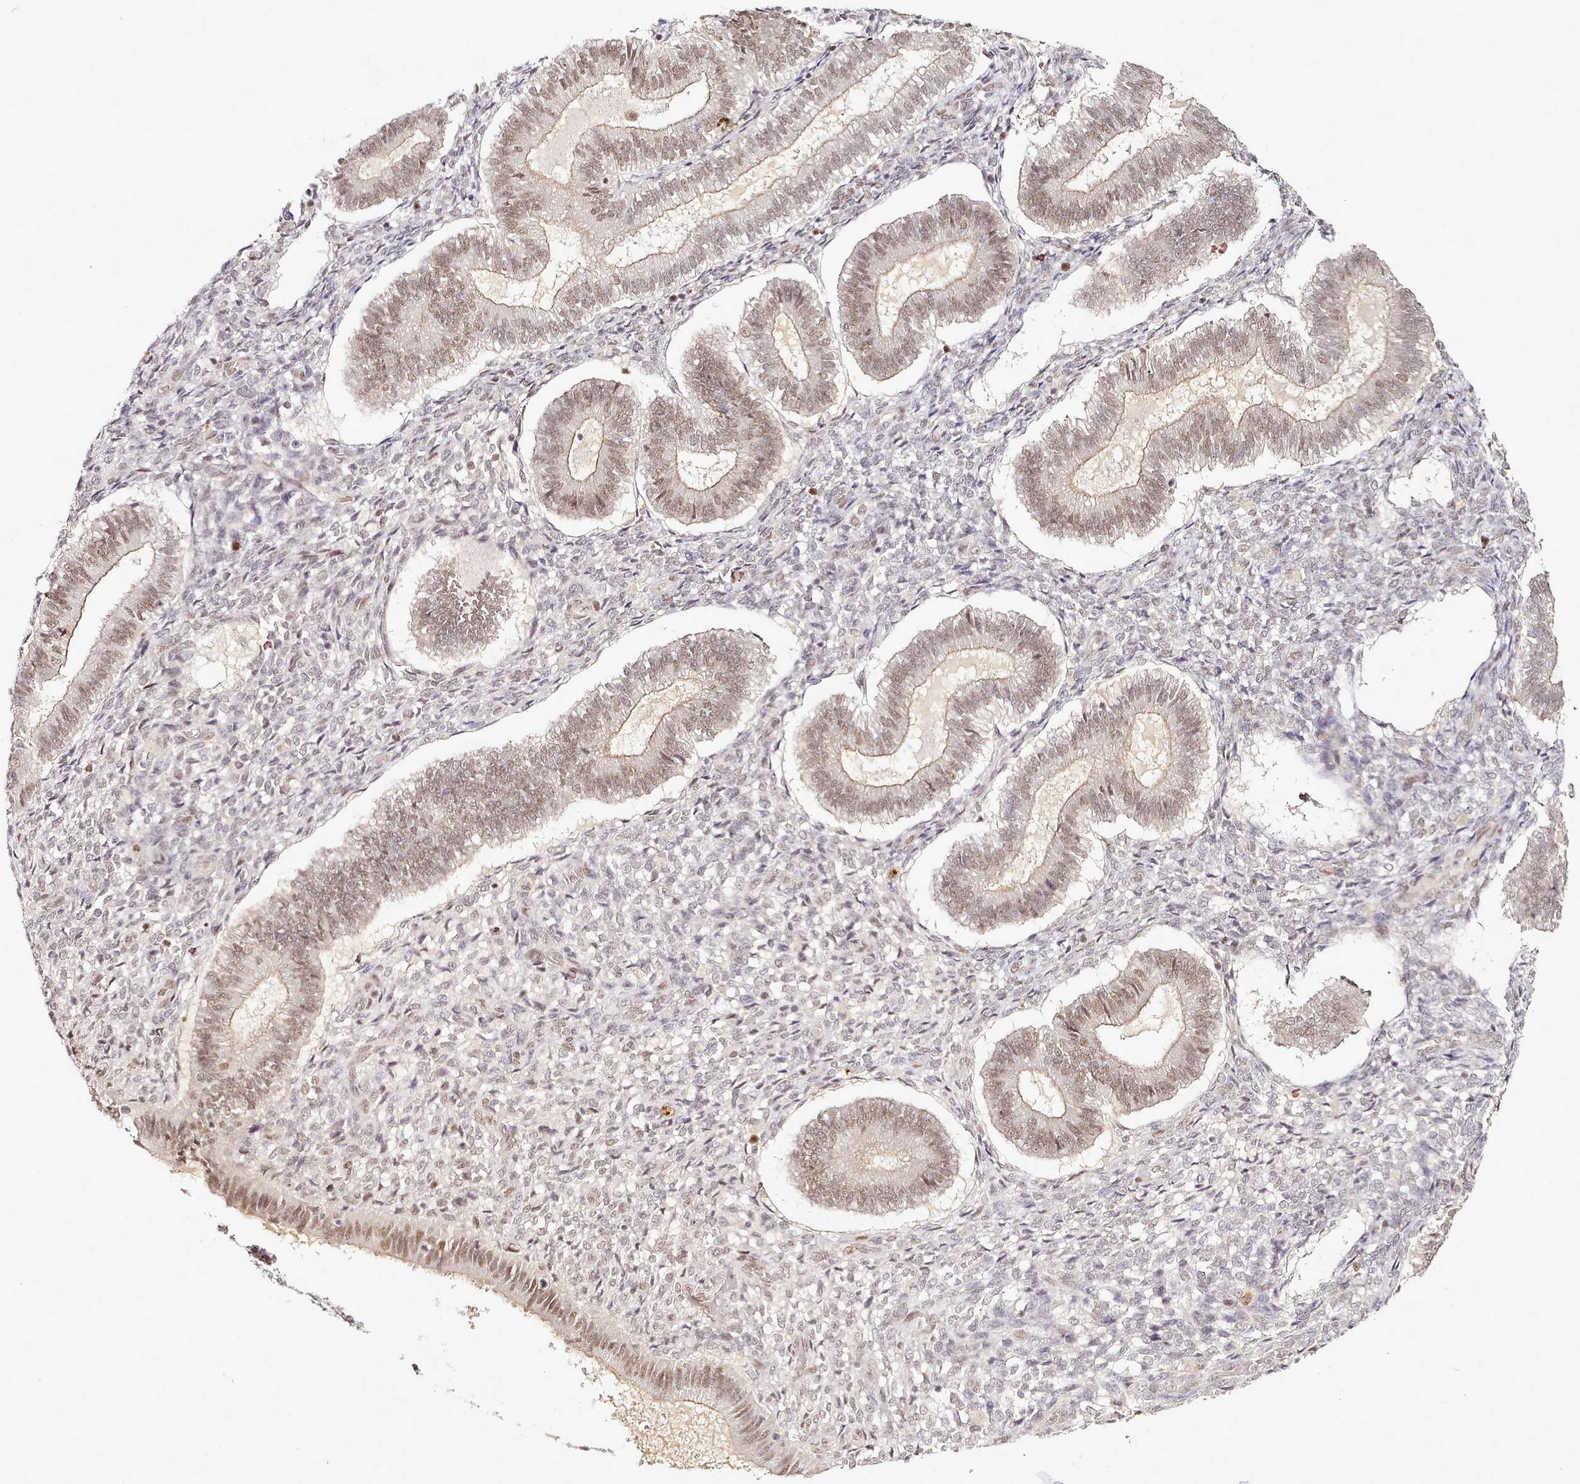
{"staining": {"intensity": "weak", "quantity": ">75%", "location": "nuclear"}, "tissue": "endometrium", "cell_type": "Cells in endometrial stroma", "image_type": "normal", "snomed": [{"axis": "morphology", "description": "Normal tissue, NOS"}, {"axis": "topography", "description": "Endometrium"}], "caption": "Weak nuclear expression for a protein is identified in about >75% of cells in endometrial stroma of normal endometrium using IHC.", "gene": "SYT15B", "patient": {"sex": "female", "age": 25}}